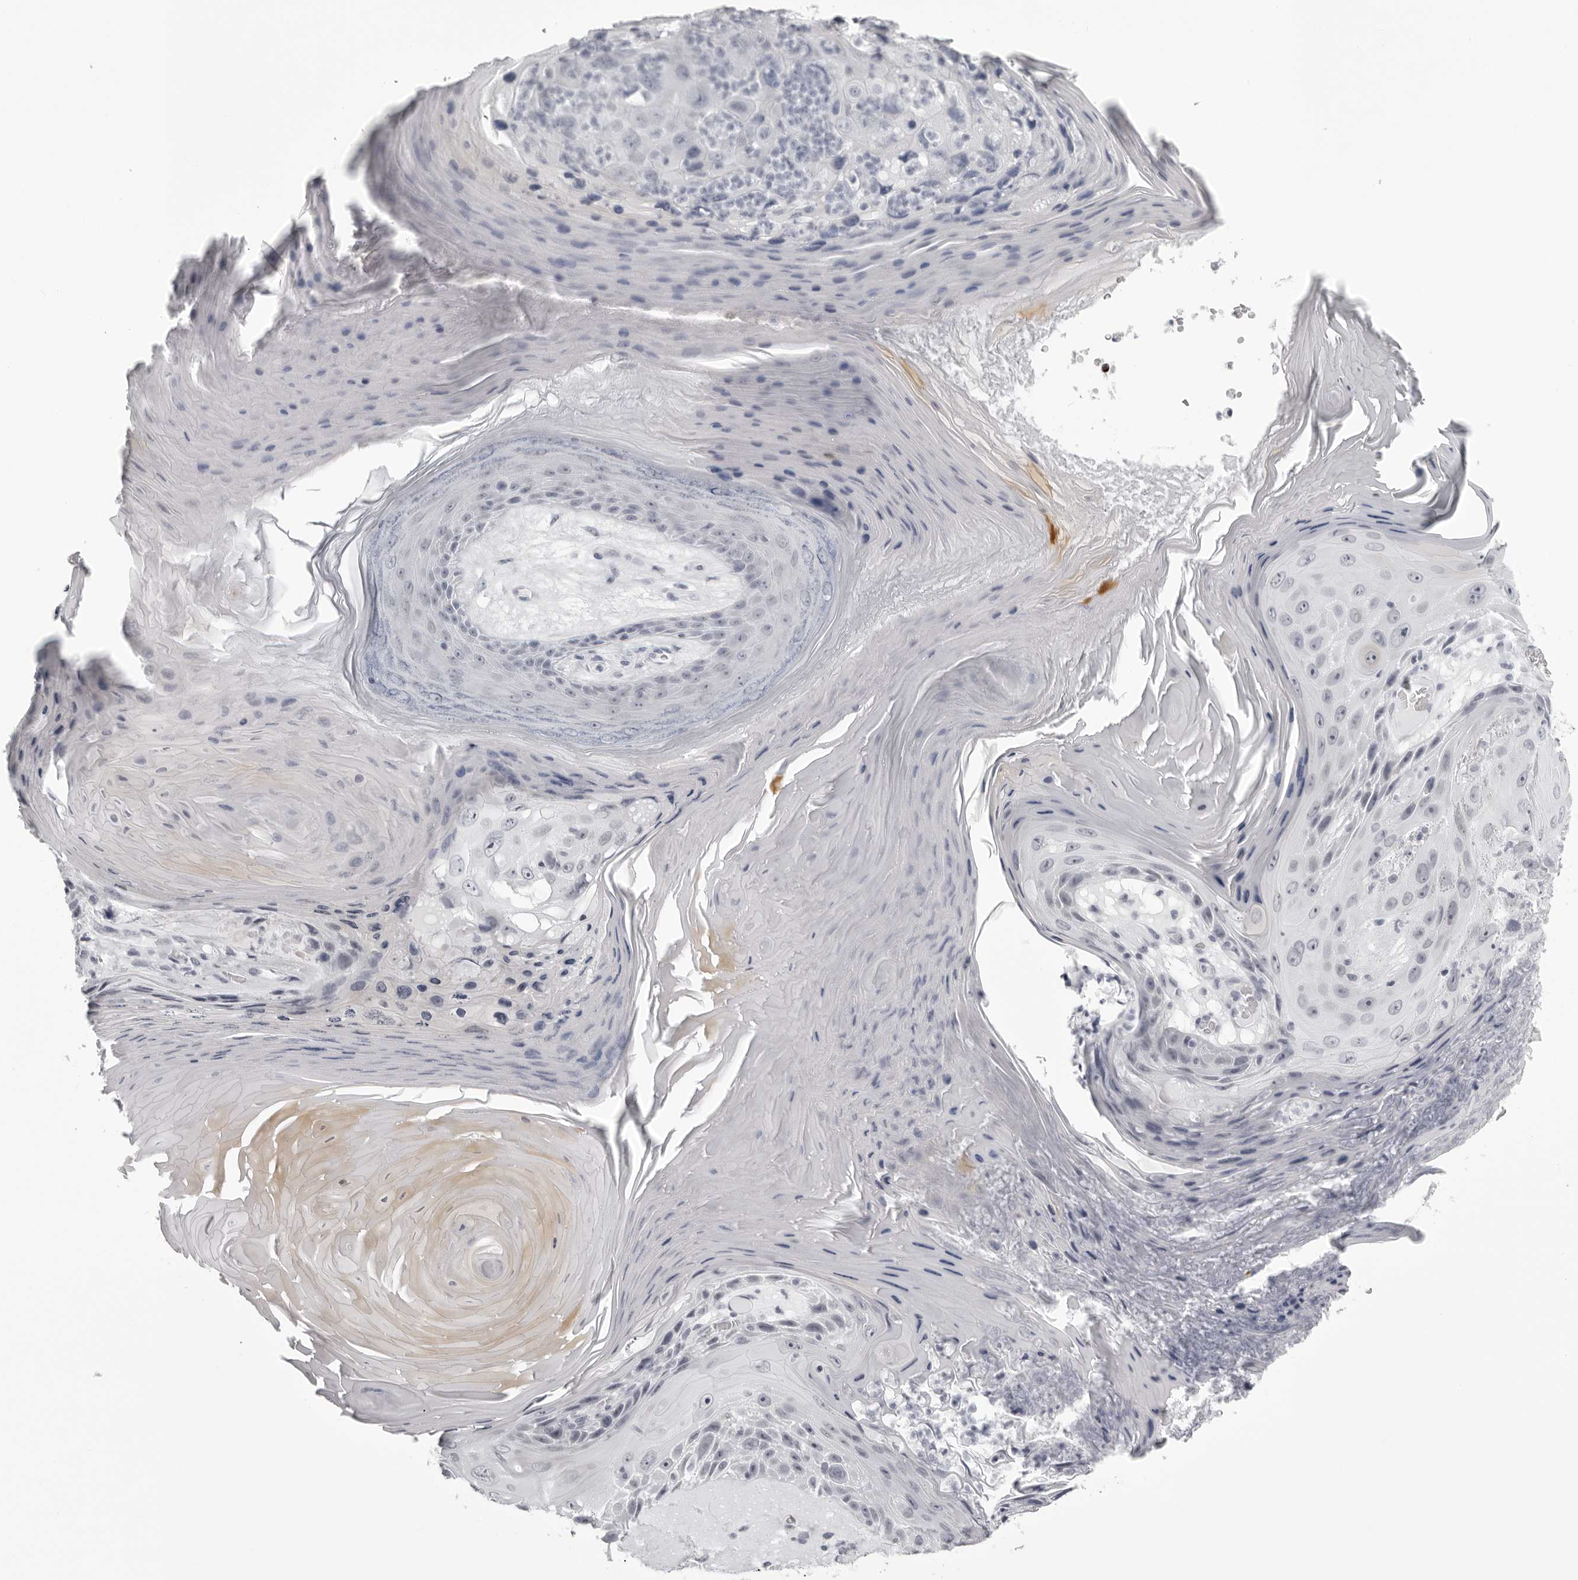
{"staining": {"intensity": "negative", "quantity": "none", "location": "none"}, "tissue": "skin cancer", "cell_type": "Tumor cells", "image_type": "cancer", "snomed": [{"axis": "morphology", "description": "Squamous cell carcinoma, NOS"}, {"axis": "topography", "description": "Skin"}], "caption": "Skin cancer (squamous cell carcinoma) stained for a protein using IHC displays no positivity tumor cells.", "gene": "UROD", "patient": {"sex": "female", "age": 88}}